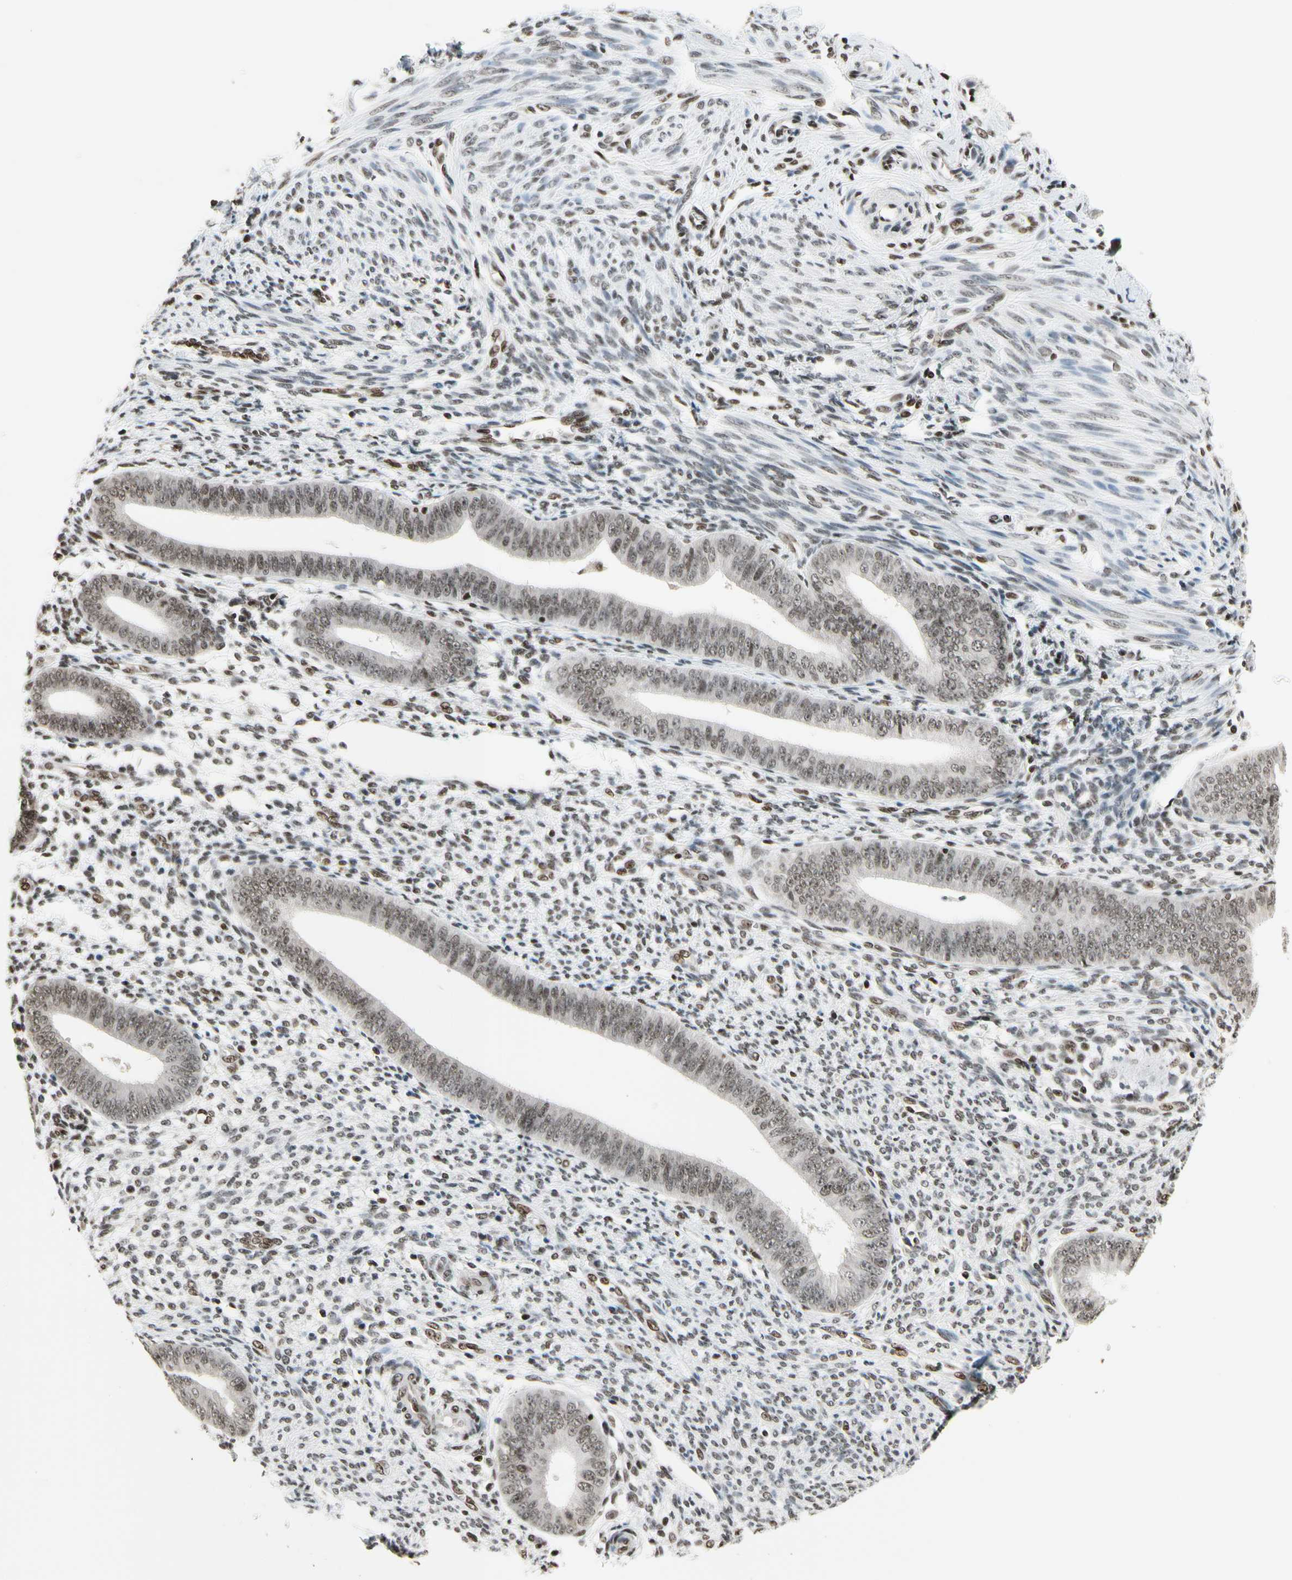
{"staining": {"intensity": "moderate", "quantity": "25%-75%", "location": "nuclear"}, "tissue": "endometrium", "cell_type": "Cells in endometrial stroma", "image_type": "normal", "snomed": [{"axis": "morphology", "description": "Normal tissue, NOS"}, {"axis": "topography", "description": "Endometrium"}], "caption": "The micrograph shows staining of benign endometrium, revealing moderate nuclear protein staining (brown color) within cells in endometrial stroma.", "gene": "RECQL", "patient": {"sex": "female", "age": 35}}